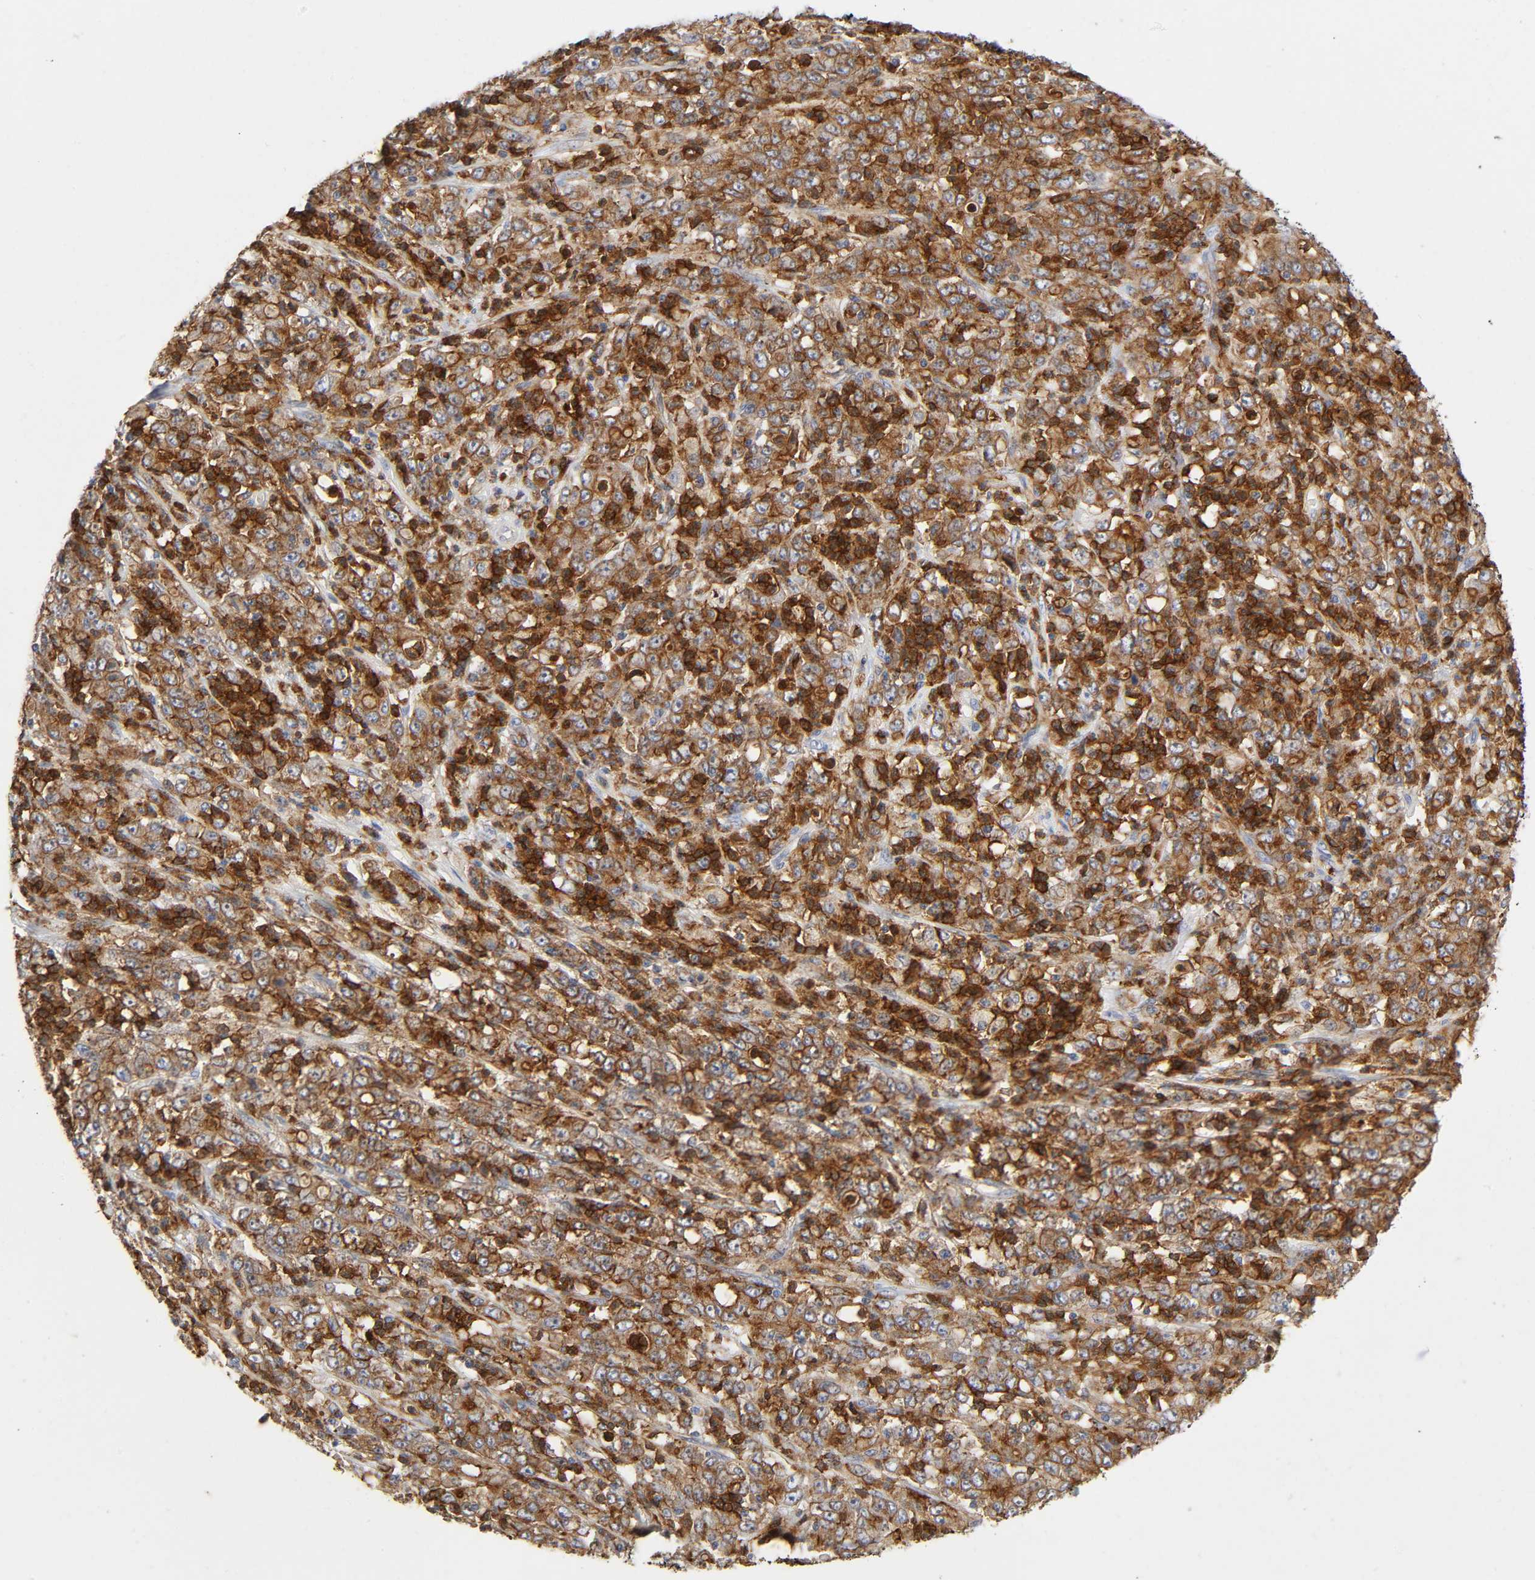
{"staining": {"intensity": "moderate", "quantity": ">75%", "location": "cytoplasmic/membranous"}, "tissue": "stomach cancer", "cell_type": "Tumor cells", "image_type": "cancer", "snomed": [{"axis": "morphology", "description": "Adenocarcinoma, NOS"}, {"axis": "topography", "description": "Stomach, lower"}], "caption": "A high-resolution histopathology image shows IHC staining of stomach cancer (adenocarcinoma), which shows moderate cytoplasmic/membranous staining in approximately >75% of tumor cells. (Brightfield microscopy of DAB IHC at high magnification).", "gene": "LYN", "patient": {"sex": "female", "age": 71}}